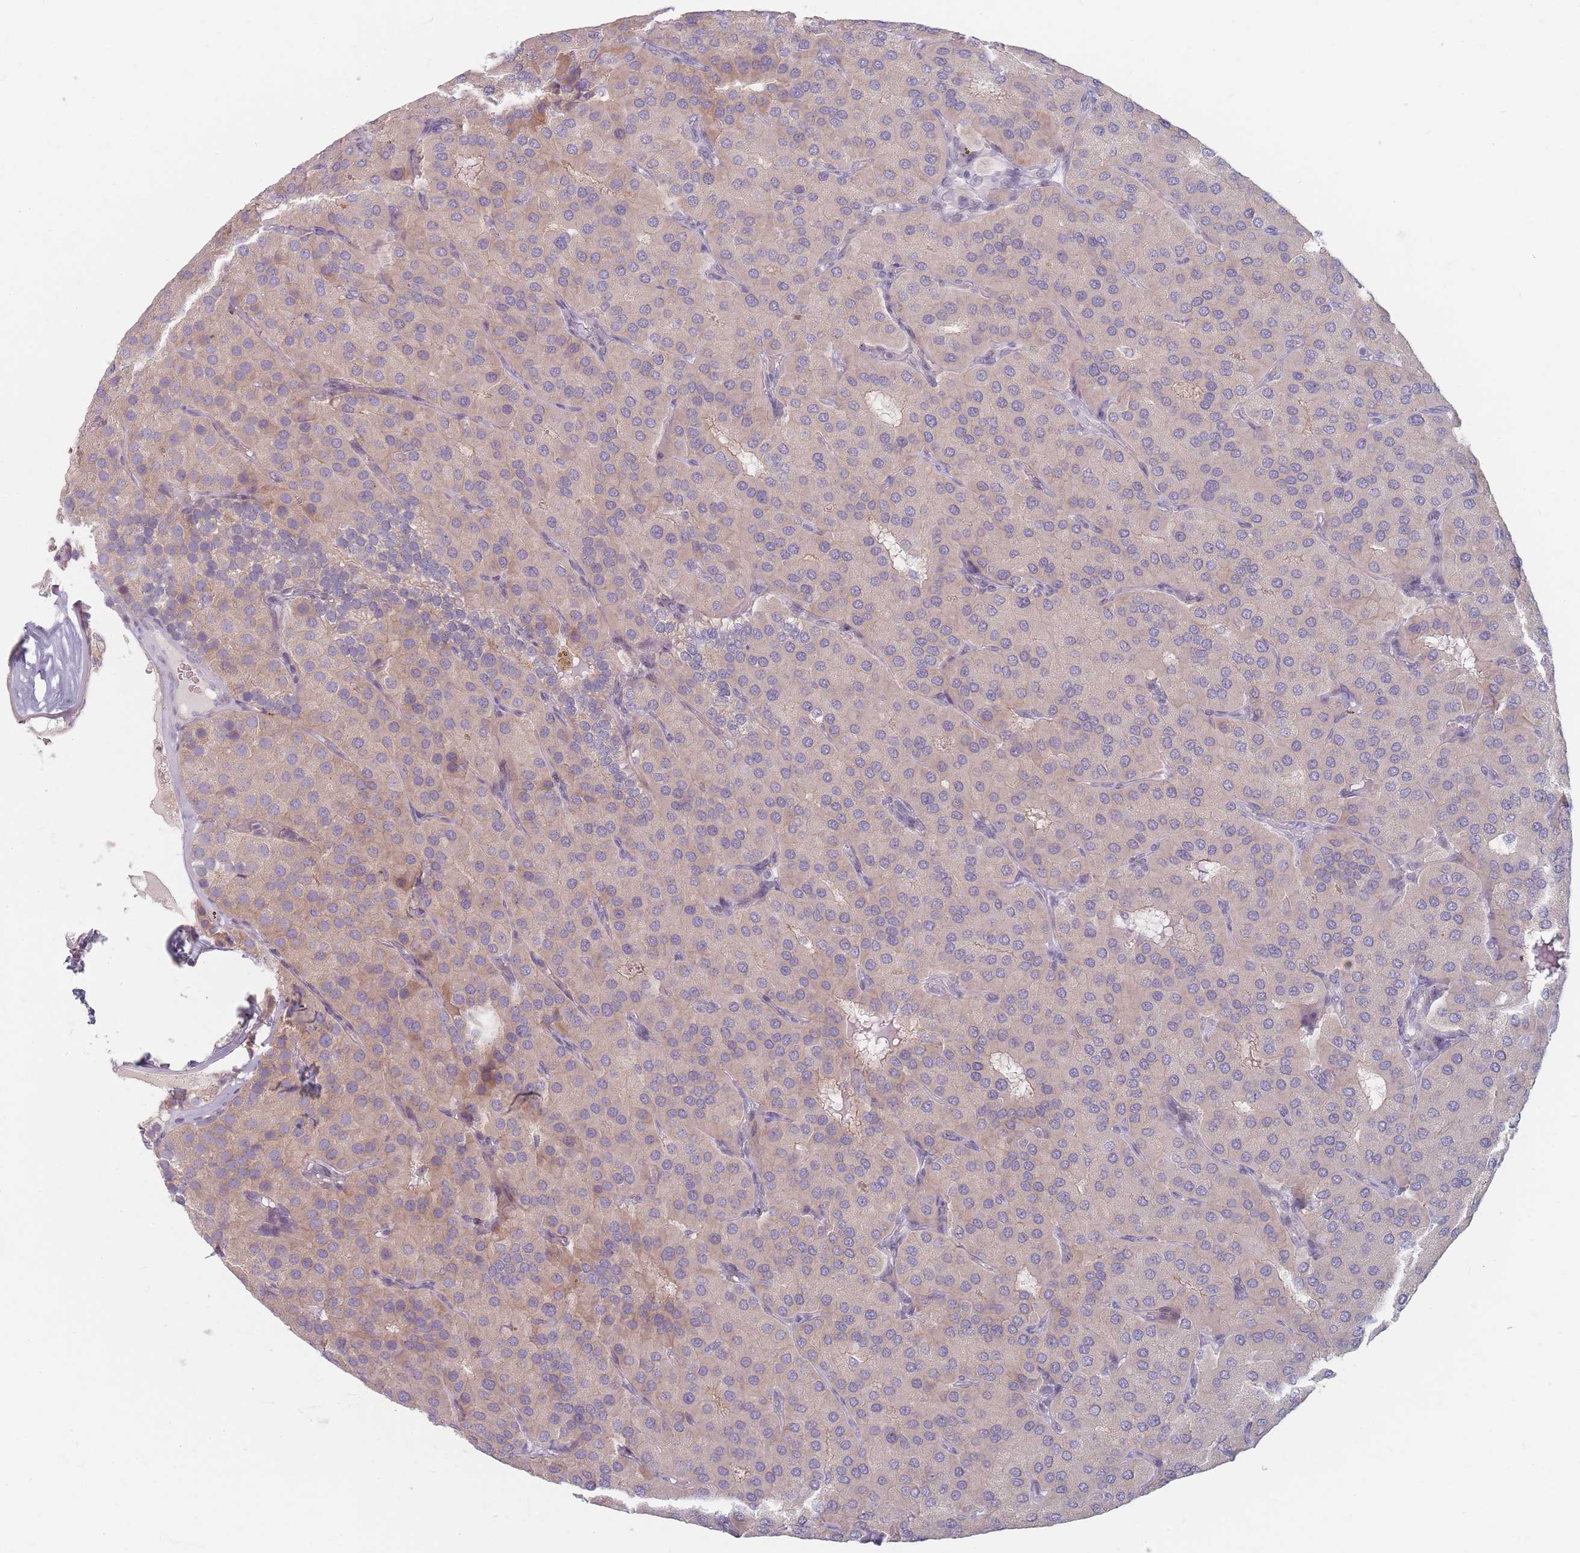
{"staining": {"intensity": "weak", "quantity": "<25%", "location": "cytoplasmic/membranous"}, "tissue": "parathyroid gland", "cell_type": "Glandular cells", "image_type": "normal", "snomed": [{"axis": "morphology", "description": "Normal tissue, NOS"}, {"axis": "morphology", "description": "Adenoma, NOS"}, {"axis": "topography", "description": "Parathyroid gland"}], "caption": "The image displays no significant staining in glandular cells of parathyroid gland. (DAB immunohistochemistry (IHC) visualized using brightfield microscopy, high magnification).", "gene": "TMOD1", "patient": {"sex": "female", "age": 86}}